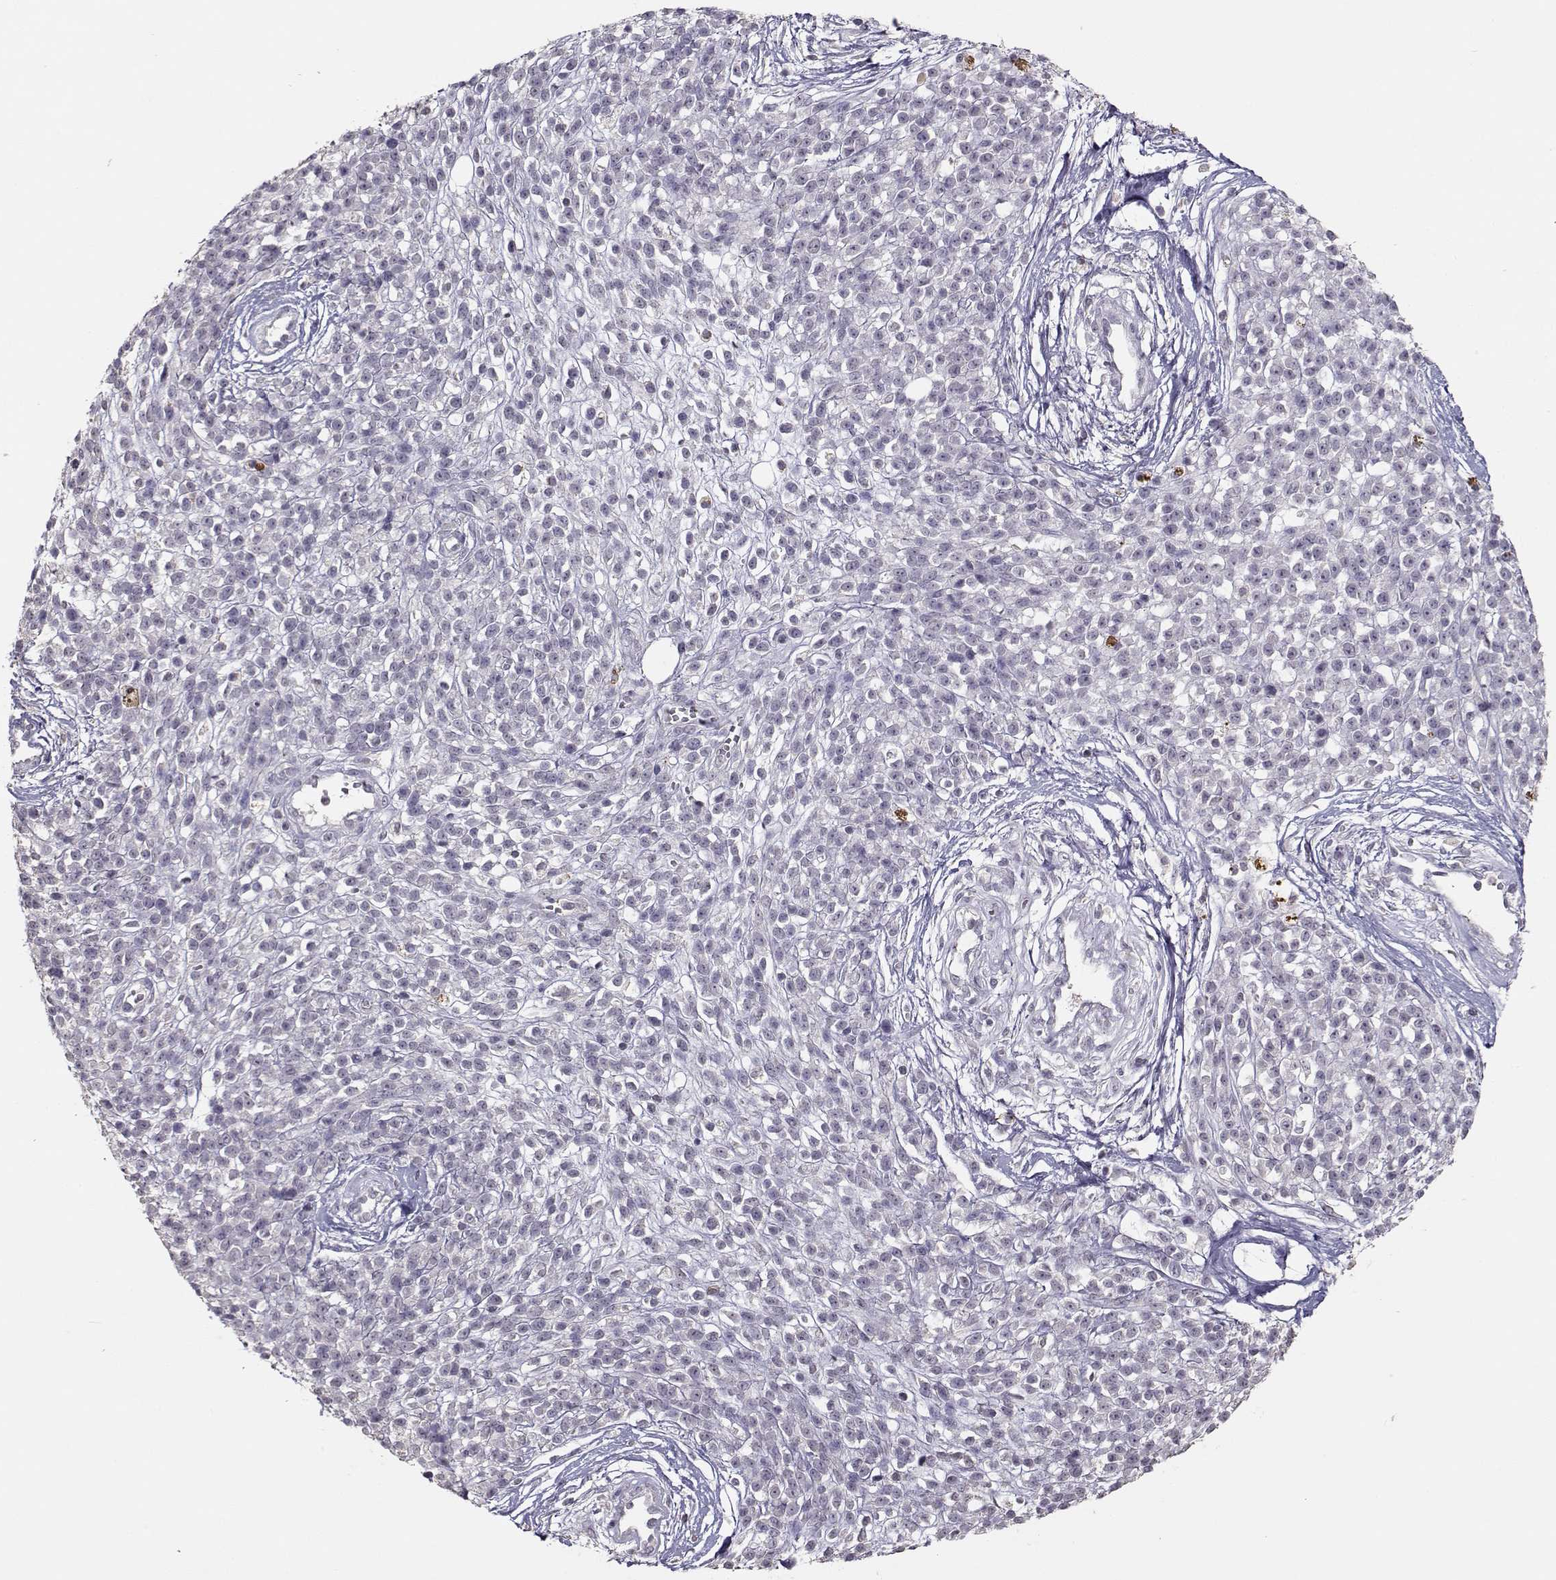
{"staining": {"intensity": "negative", "quantity": "none", "location": "none"}, "tissue": "melanoma", "cell_type": "Tumor cells", "image_type": "cancer", "snomed": [{"axis": "morphology", "description": "Malignant melanoma, NOS"}, {"axis": "topography", "description": "Skin"}, {"axis": "topography", "description": "Skin of trunk"}], "caption": "The histopathology image reveals no significant staining in tumor cells of melanoma.", "gene": "UROC1", "patient": {"sex": "male", "age": 74}}